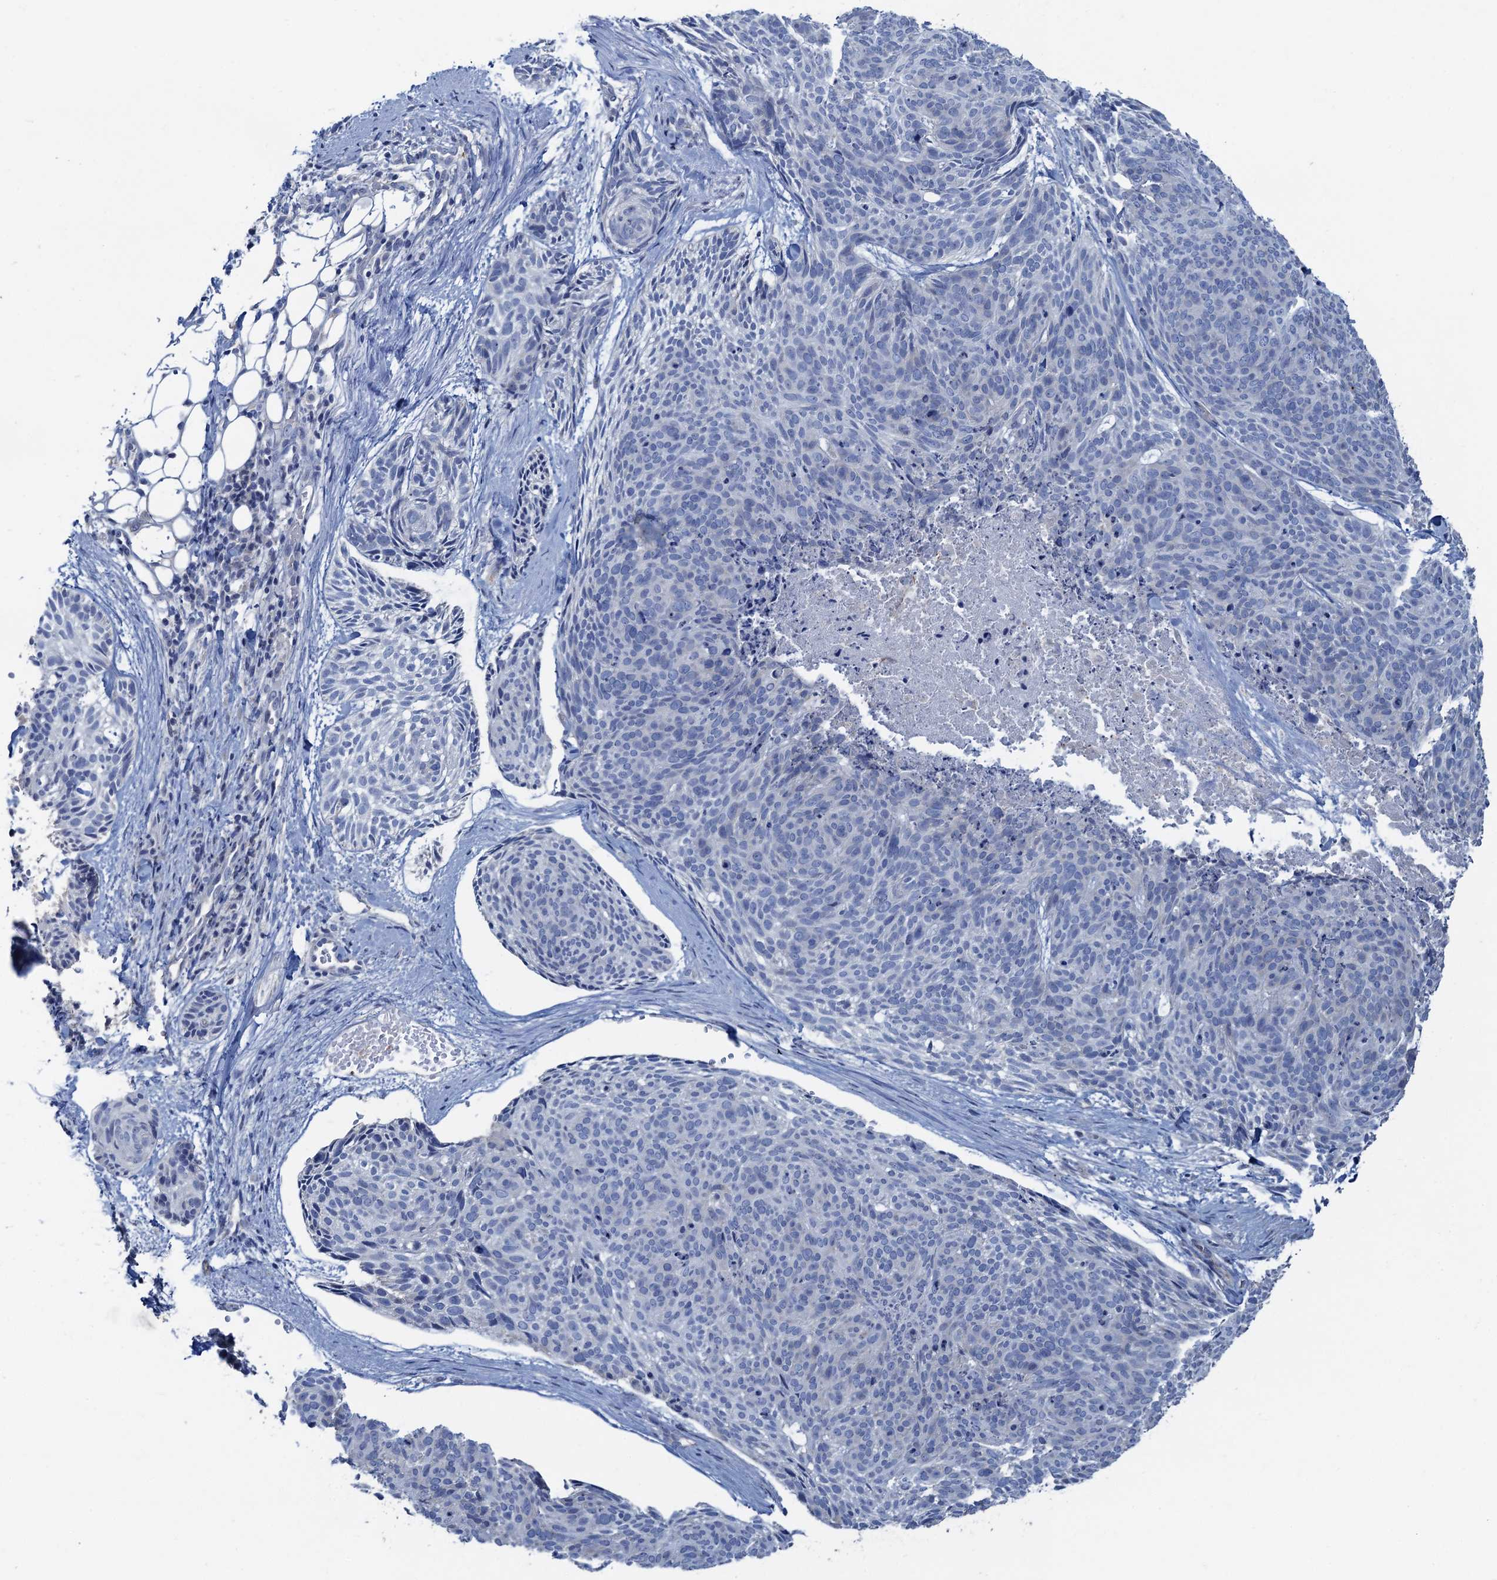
{"staining": {"intensity": "negative", "quantity": "none", "location": "none"}, "tissue": "skin cancer", "cell_type": "Tumor cells", "image_type": "cancer", "snomed": [{"axis": "morphology", "description": "Normal tissue, NOS"}, {"axis": "morphology", "description": "Basal cell carcinoma"}, {"axis": "topography", "description": "Skin"}], "caption": "The histopathology image reveals no significant positivity in tumor cells of basal cell carcinoma (skin). (DAB (3,3'-diaminobenzidine) immunohistochemistry with hematoxylin counter stain).", "gene": "PLLP", "patient": {"sex": "male", "age": 66}}